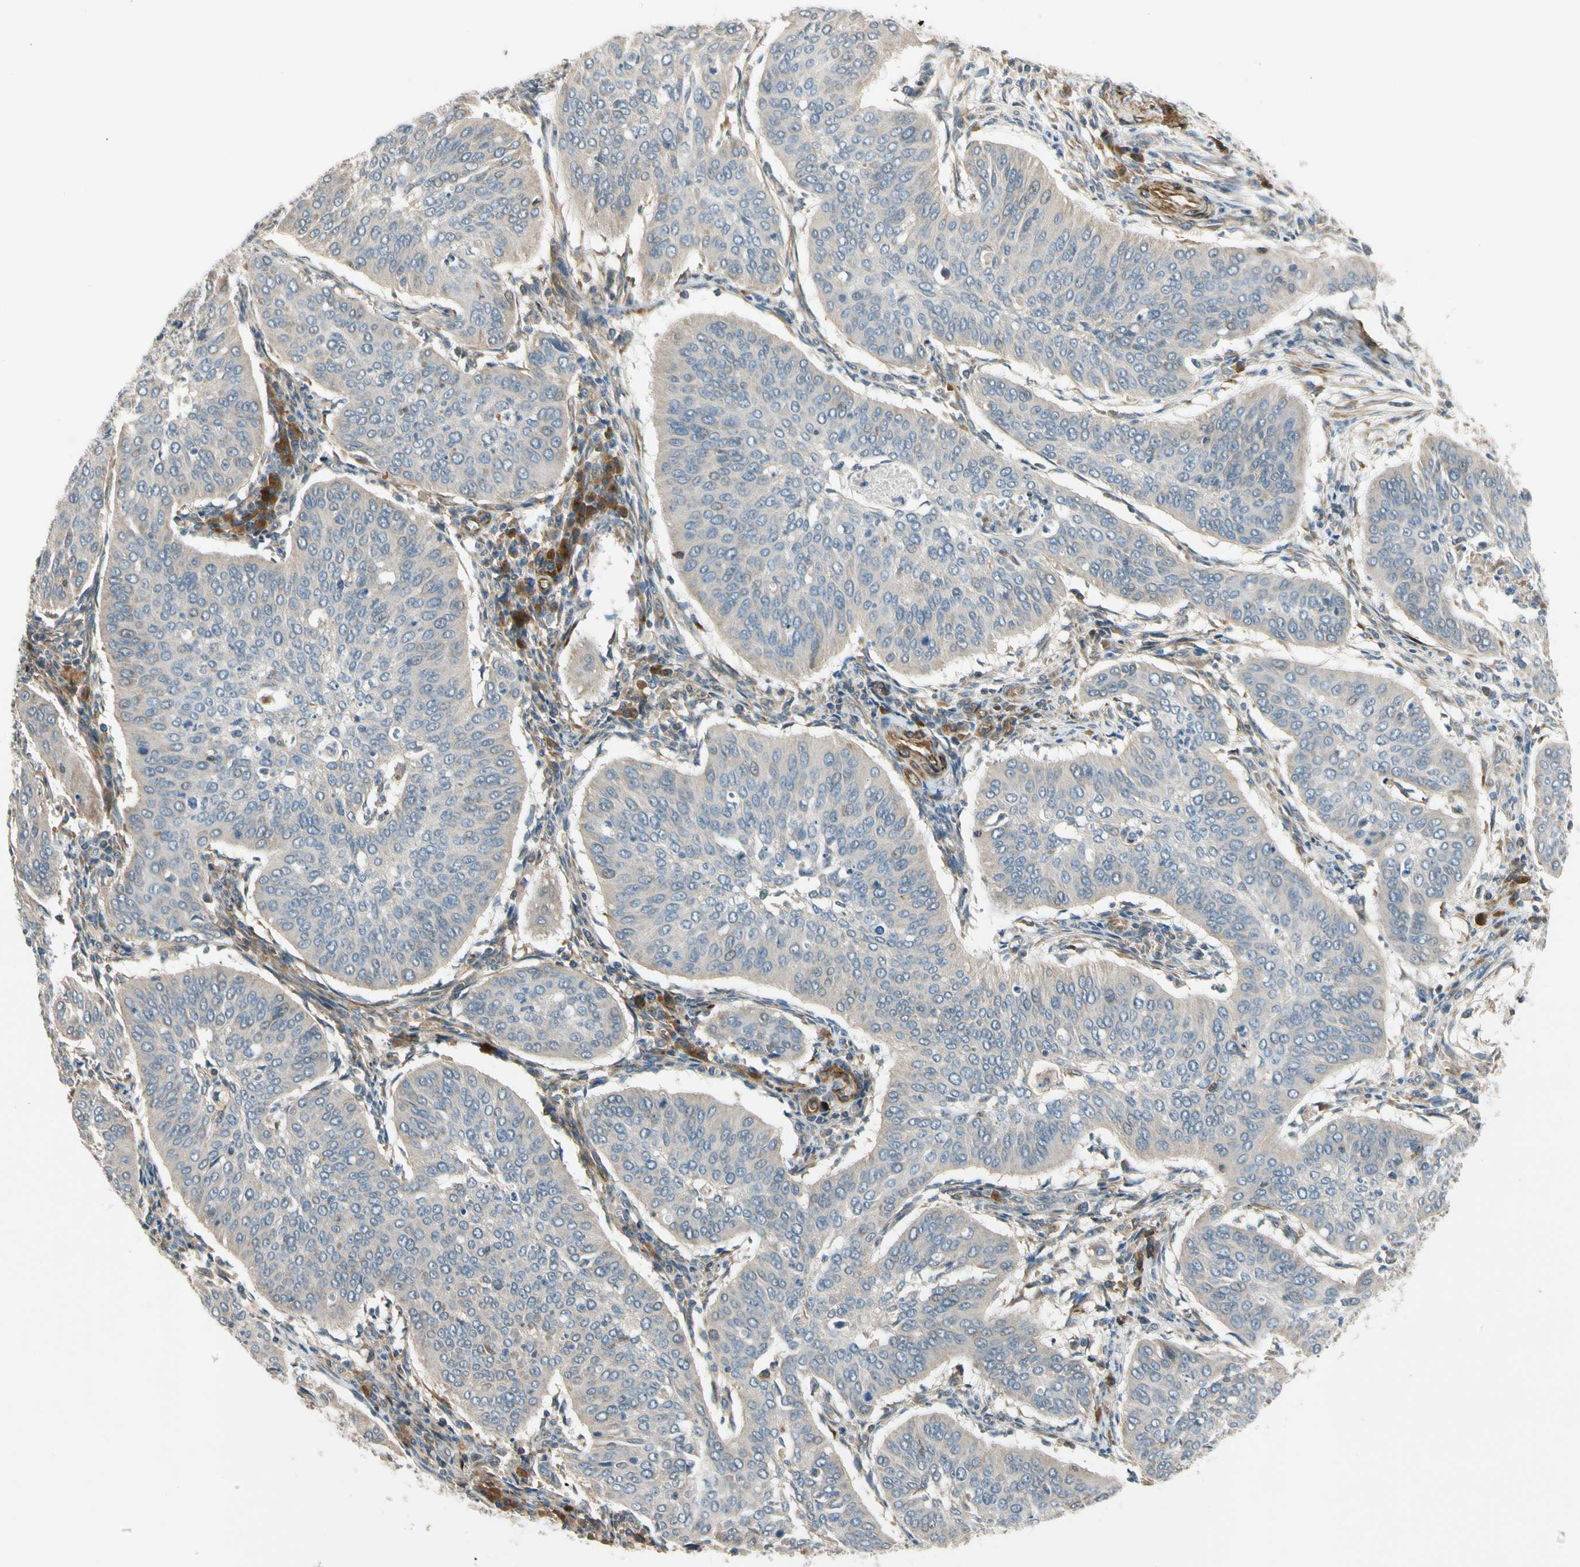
{"staining": {"intensity": "negative", "quantity": "none", "location": "none"}, "tissue": "cervical cancer", "cell_type": "Tumor cells", "image_type": "cancer", "snomed": [{"axis": "morphology", "description": "Normal tissue, NOS"}, {"axis": "morphology", "description": "Squamous cell carcinoma, NOS"}, {"axis": "topography", "description": "Cervix"}], "caption": "A micrograph of human cervical squamous cell carcinoma is negative for staining in tumor cells.", "gene": "MST1R", "patient": {"sex": "female", "age": 39}}